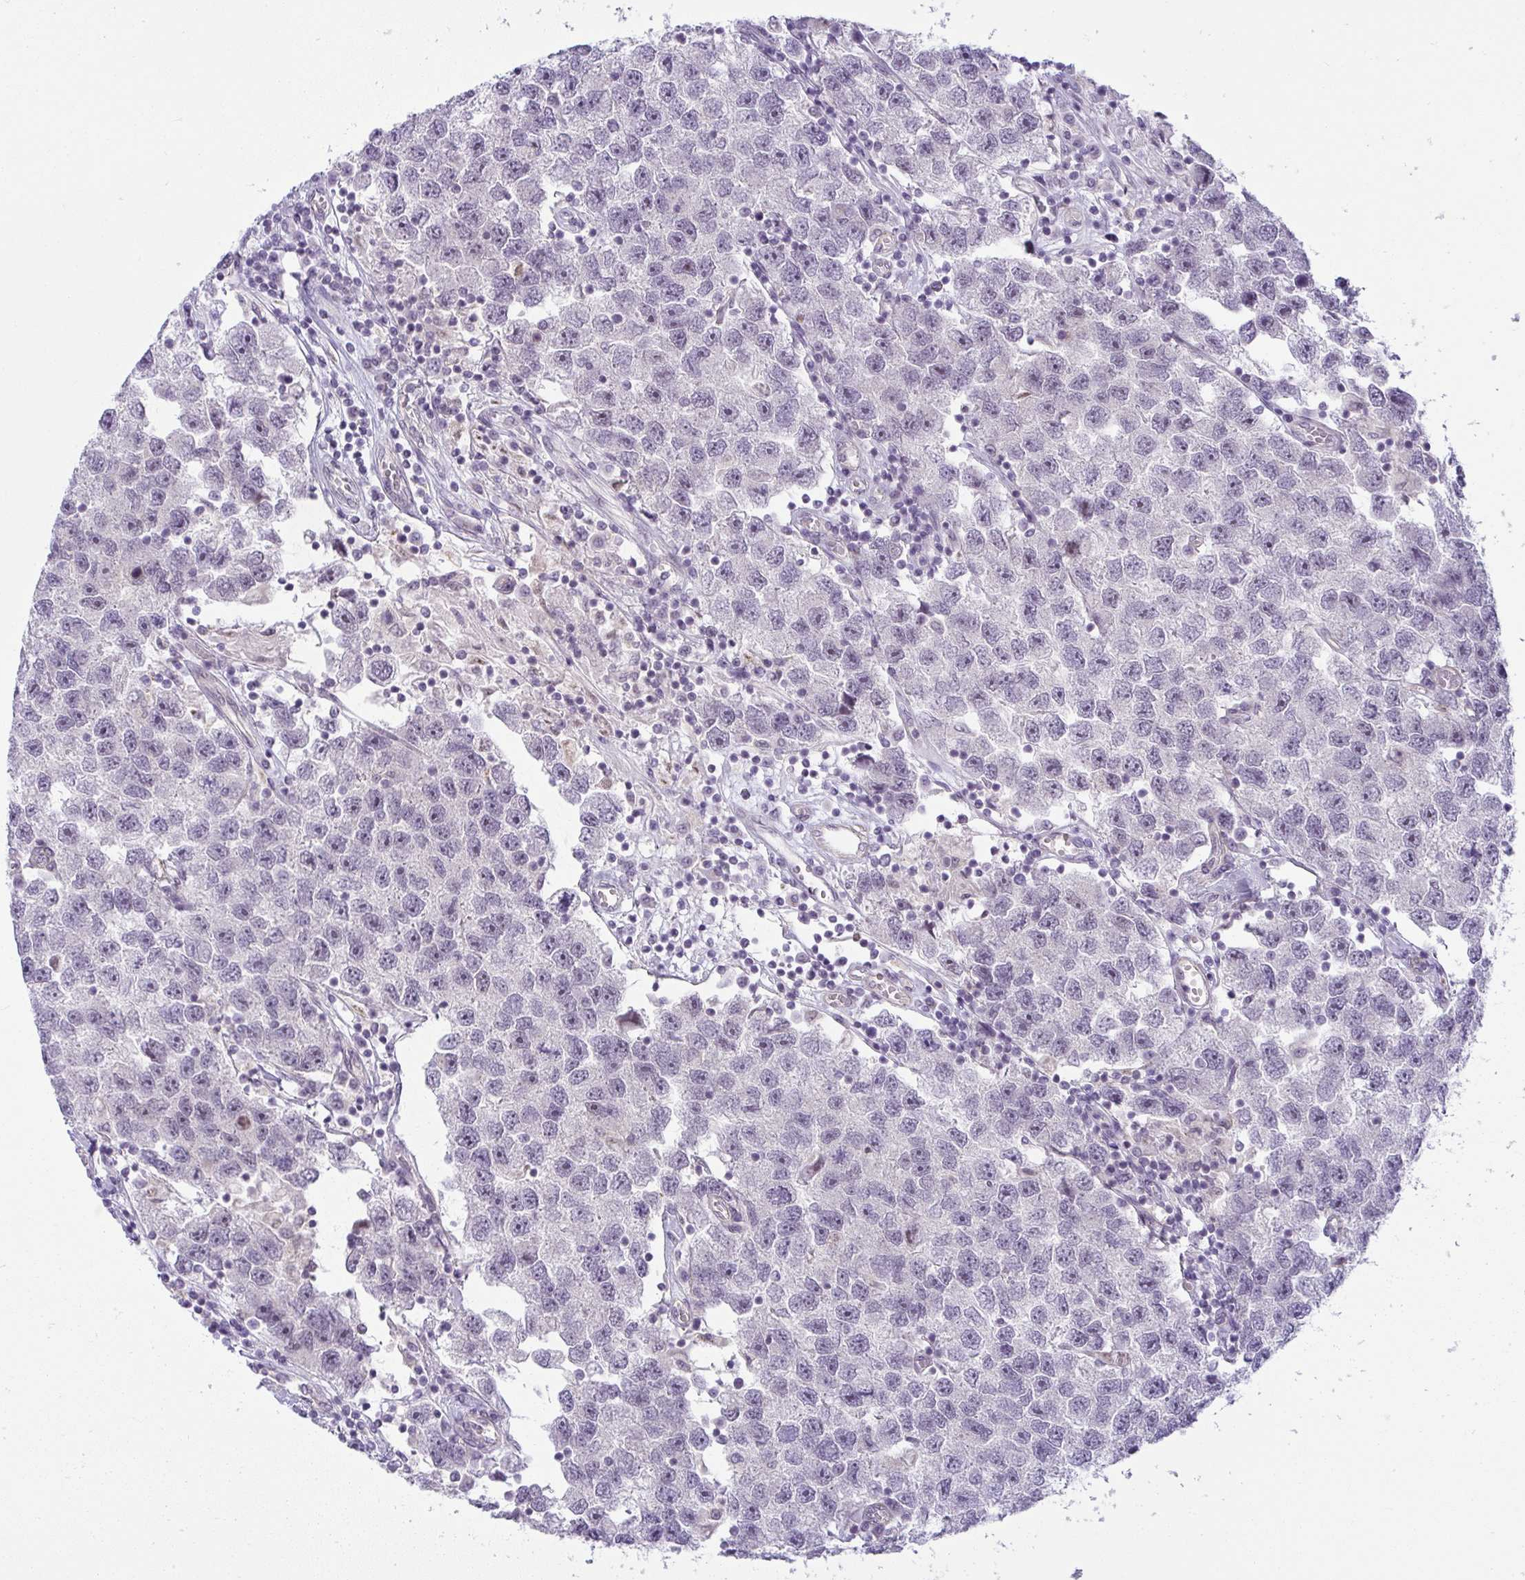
{"staining": {"intensity": "negative", "quantity": "none", "location": "none"}, "tissue": "testis cancer", "cell_type": "Tumor cells", "image_type": "cancer", "snomed": [{"axis": "morphology", "description": "Seminoma, NOS"}, {"axis": "topography", "description": "Testis"}], "caption": "High magnification brightfield microscopy of seminoma (testis) stained with DAB (brown) and counterstained with hematoxylin (blue): tumor cells show no significant expression.", "gene": "DZIP1", "patient": {"sex": "male", "age": 26}}